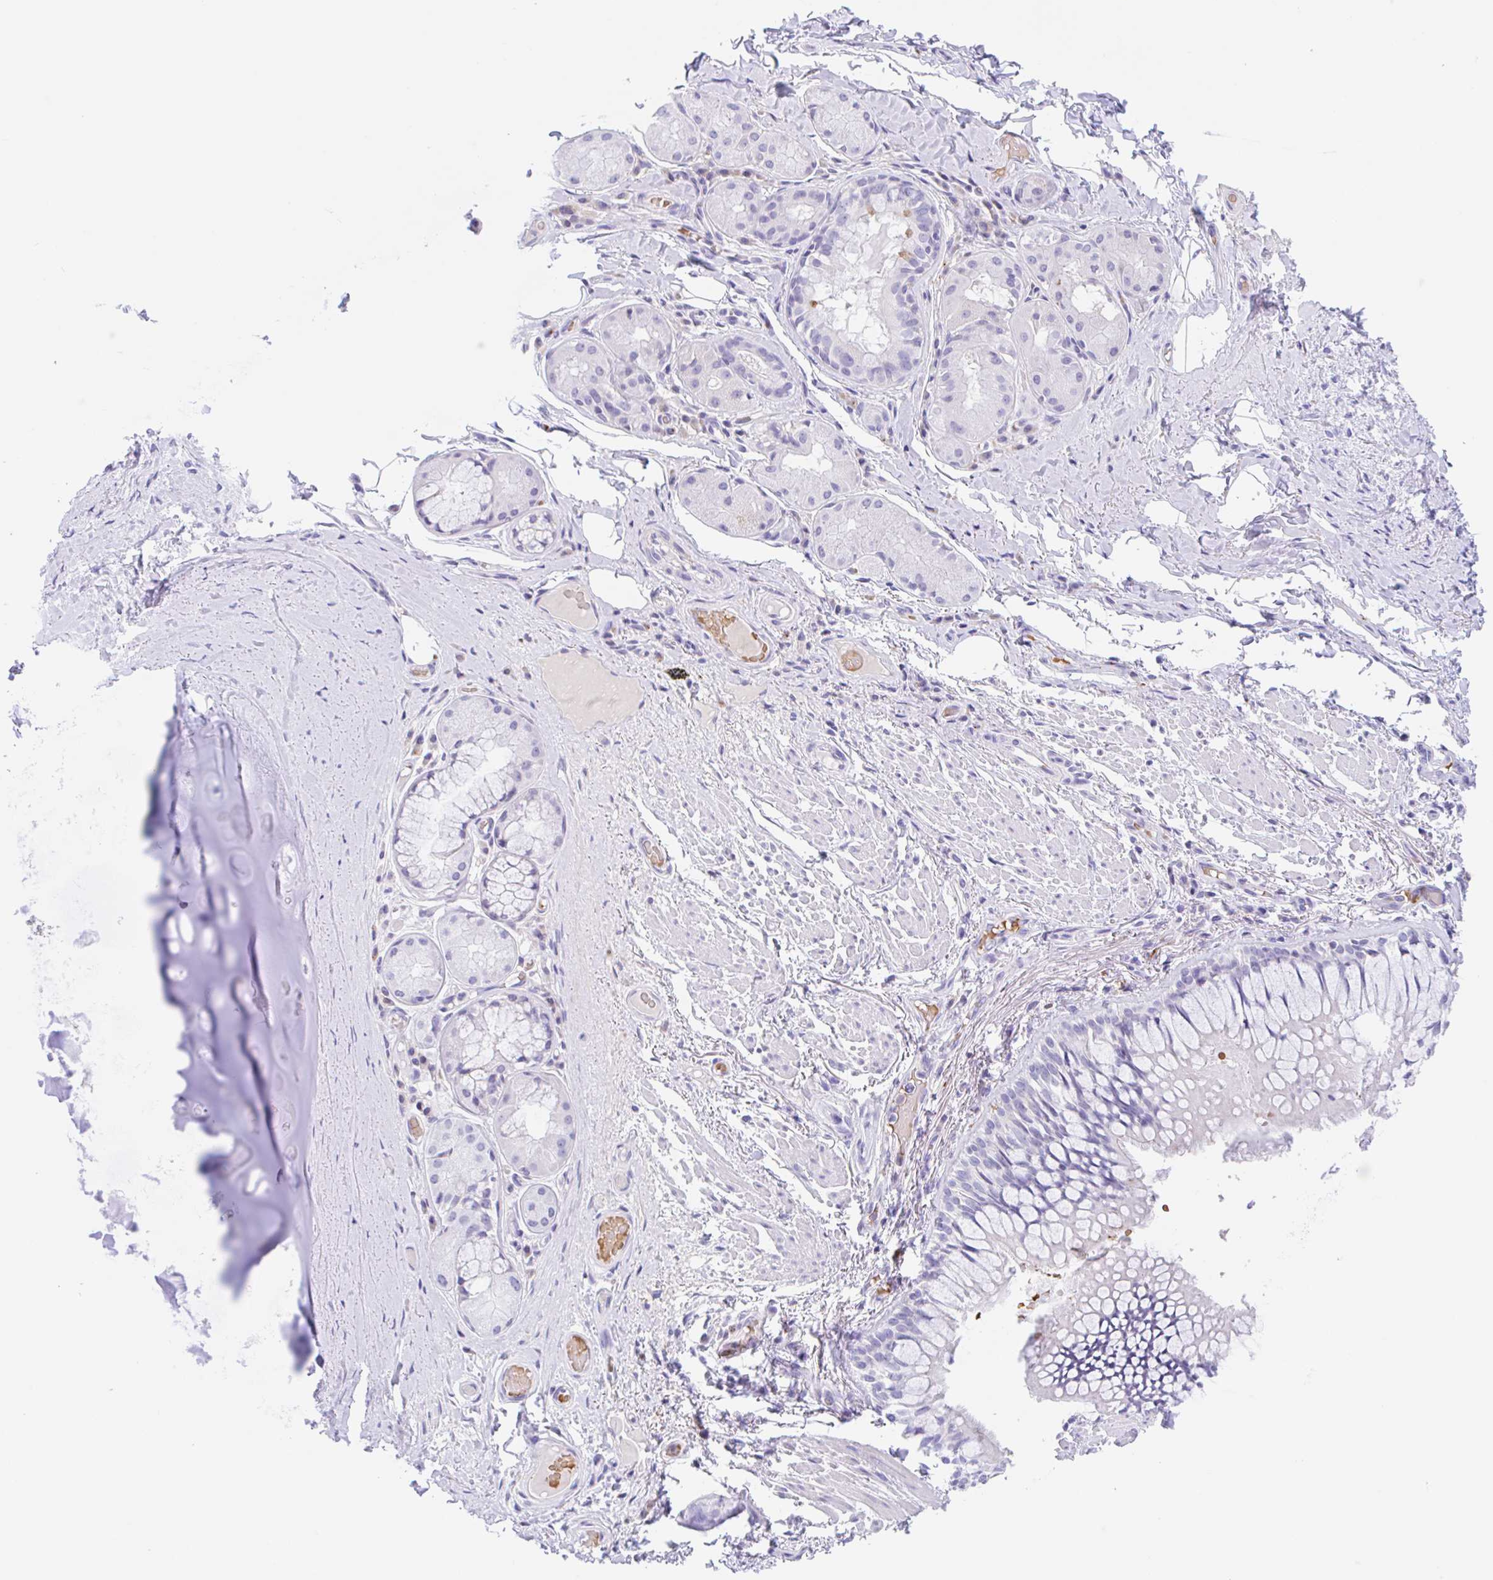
{"staining": {"intensity": "negative", "quantity": "none", "location": "none"}, "tissue": "adipose tissue", "cell_type": "Adipocytes", "image_type": "normal", "snomed": [{"axis": "morphology", "description": "Normal tissue, NOS"}, {"axis": "topography", "description": "Cartilage tissue"}, {"axis": "topography", "description": "Bronchus"}], "caption": "The immunohistochemistry (IHC) photomicrograph has no significant staining in adipocytes of adipose tissue.", "gene": "ANKRD9", "patient": {"sex": "male", "age": 64}}